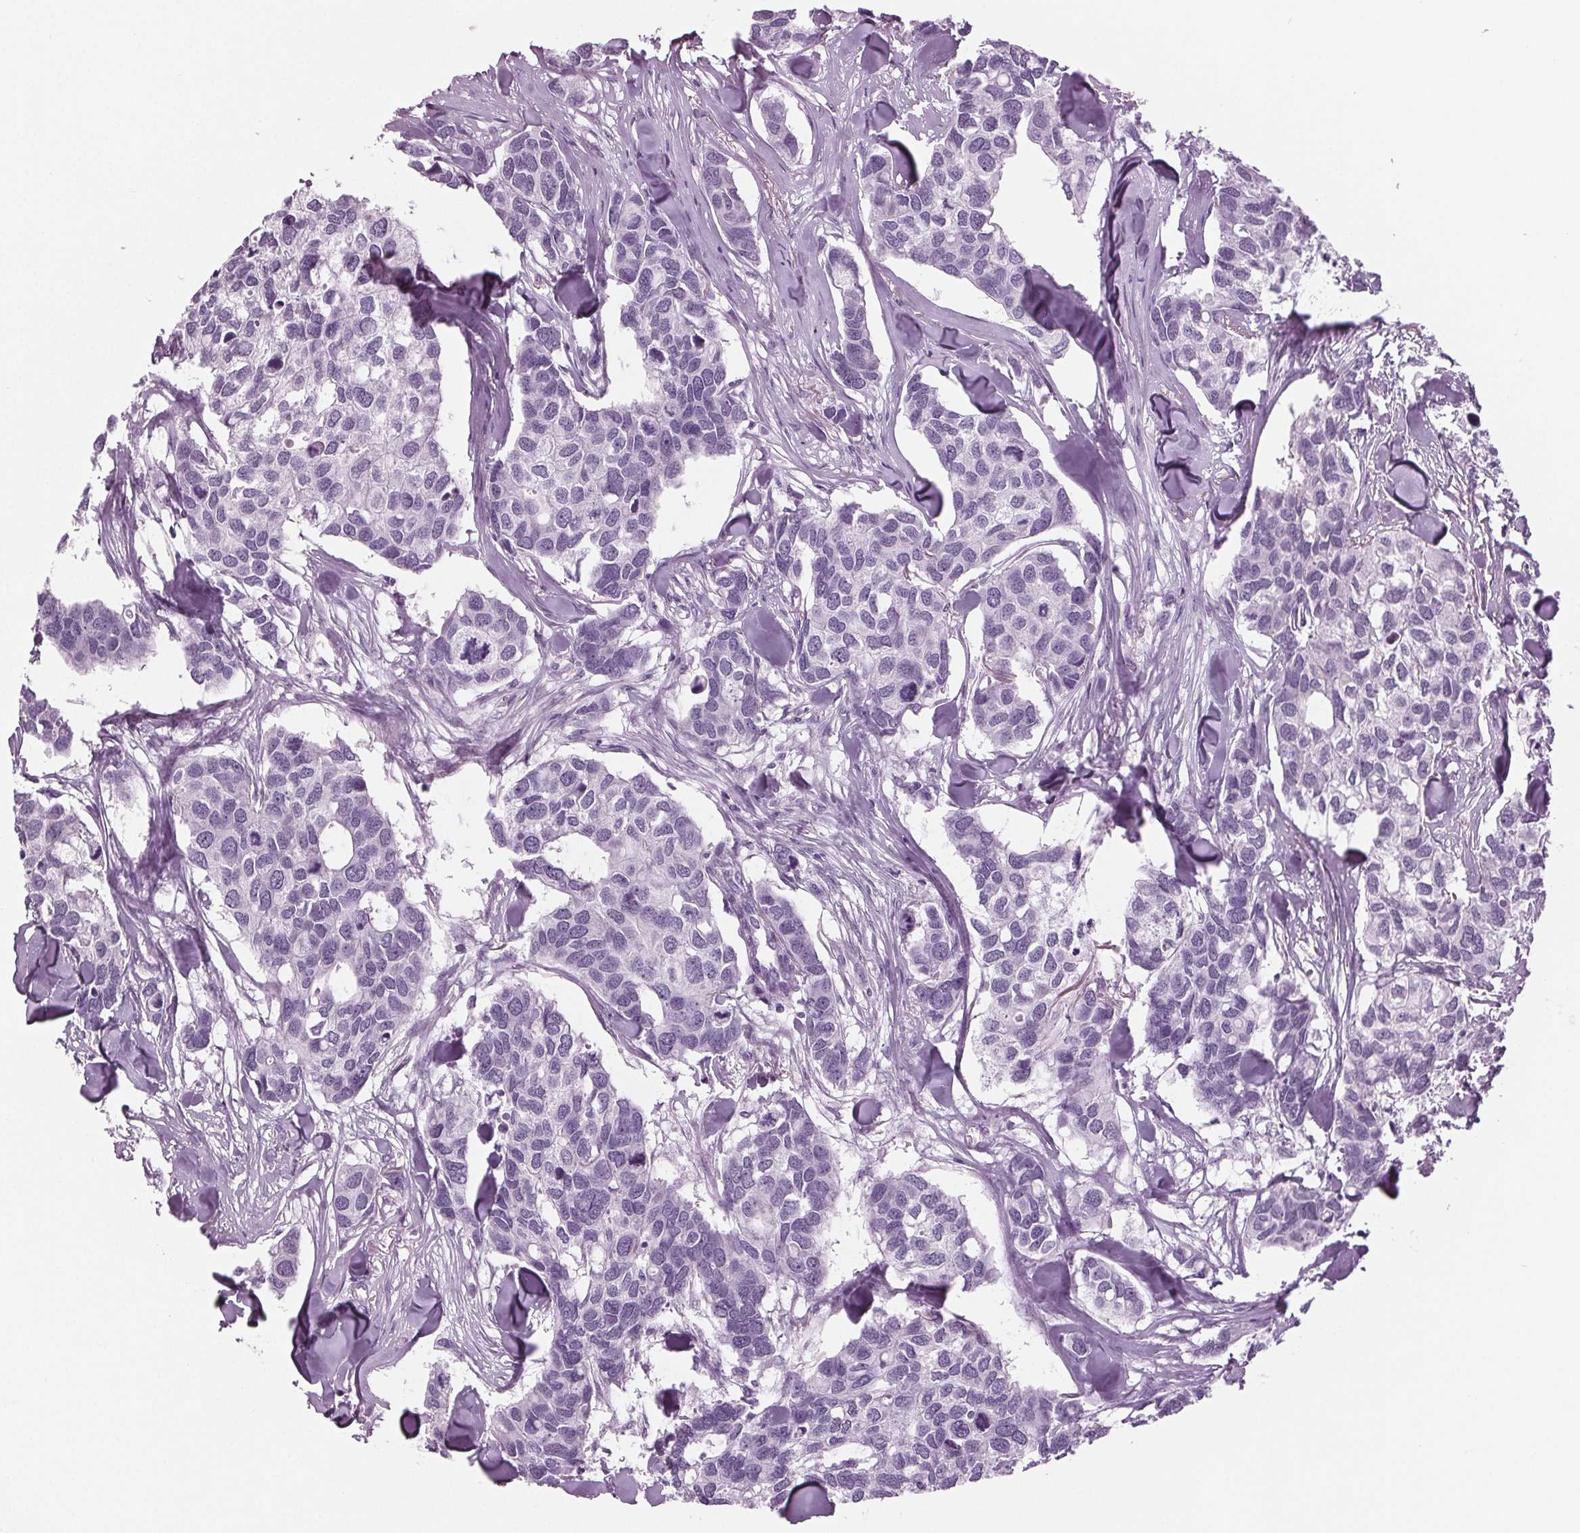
{"staining": {"intensity": "negative", "quantity": "none", "location": "none"}, "tissue": "breast cancer", "cell_type": "Tumor cells", "image_type": "cancer", "snomed": [{"axis": "morphology", "description": "Duct carcinoma"}, {"axis": "topography", "description": "Breast"}], "caption": "Tumor cells show no significant protein expression in breast invasive ductal carcinoma. Nuclei are stained in blue.", "gene": "BHLHE22", "patient": {"sex": "female", "age": 83}}